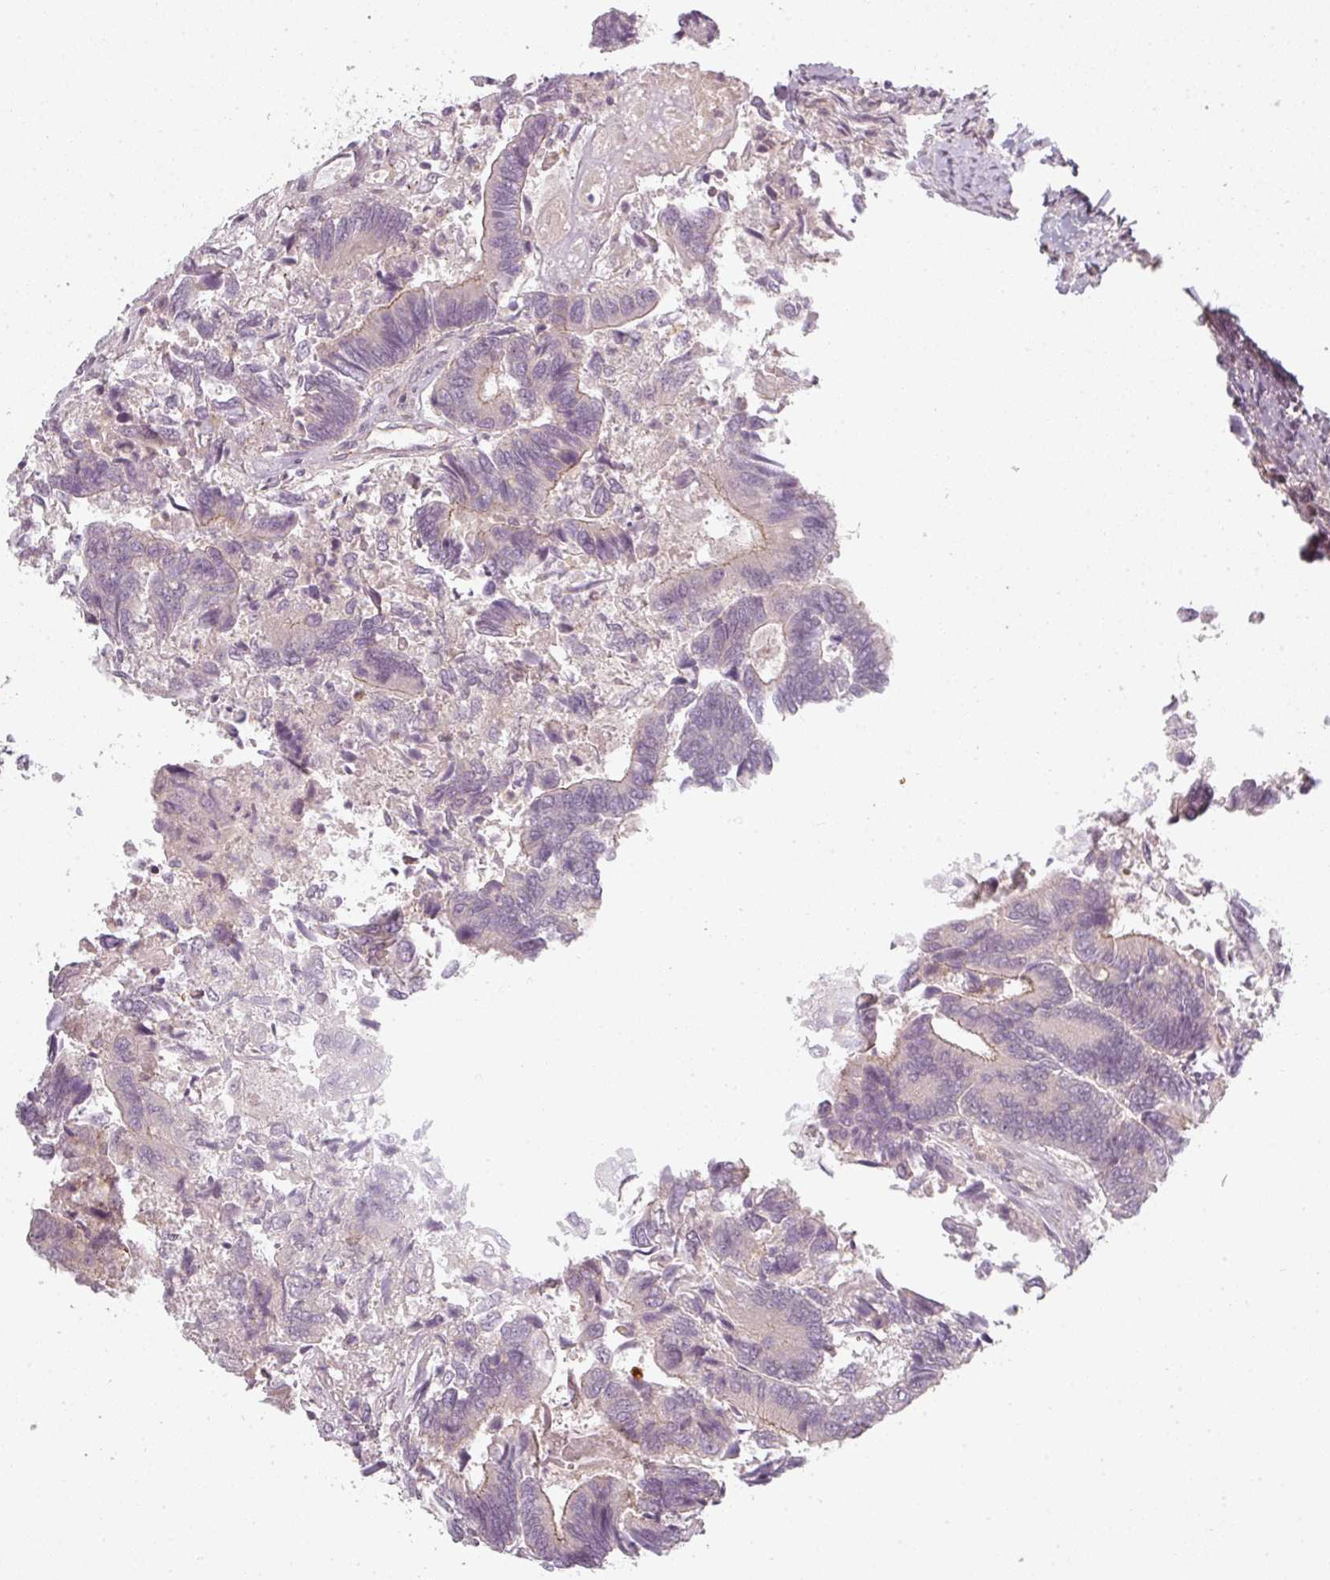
{"staining": {"intensity": "negative", "quantity": "none", "location": "none"}, "tissue": "colorectal cancer", "cell_type": "Tumor cells", "image_type": "cancer", "snomed": [{"axis": "morphology", "description": "Adenocarcinoma, NOS"}, {"axis": "topography", "description": "Colon"}], "caption": "Immunohistochemical staining of adenocarcinoma (colorectal) shows no significant staining in tumor cells. (Stains: DAB immunohistochemistry with hematoxylin counter stain, Microscopy: brightfield microscopy at high magnification).", "gene": "SLC16A9", "patient": {"sex": "female", "age": 67}}